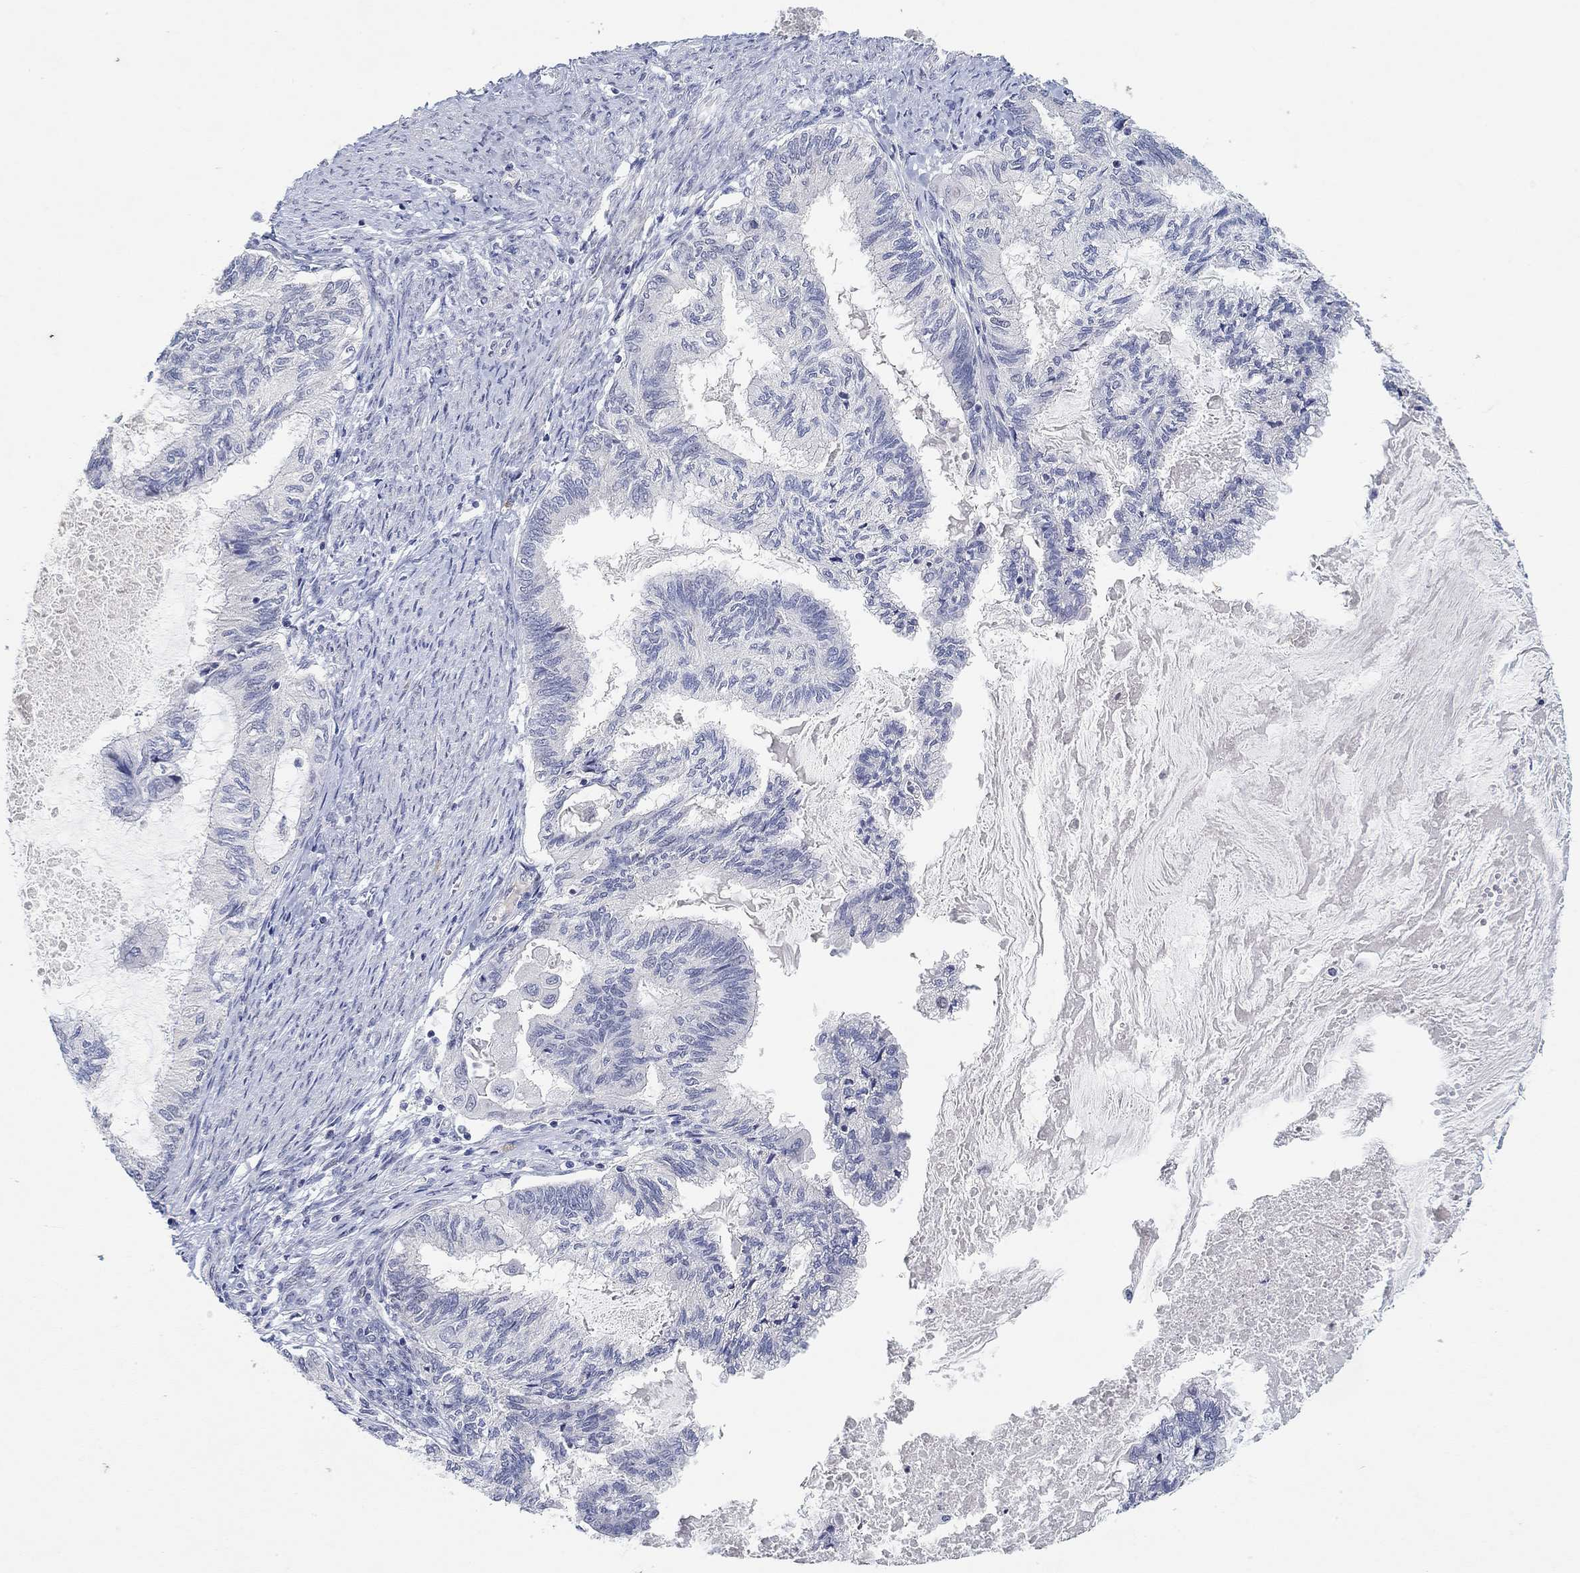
{"staining": {"intensity": "negative", "quantity": "none", "location": "none"}, "tissue": "endometrial cancer", "cell_type": "Tumor cells", "image_type": "cancer", "snomed": [{"axis": "morphology", "description": "Adenocarcinoma, NOS"}, {"axis": "topography", "description": "Endometrium"}], "caption": "Tumor cells show no significant staining in endometrial adenocarcinoma. (Stains: DAB IHC with hematoxylin counter stain, Microscopy: brightfield microscopy at high magnification).", "gene": "VAT1L", "patient": {"sex": "female", "age": 86}}